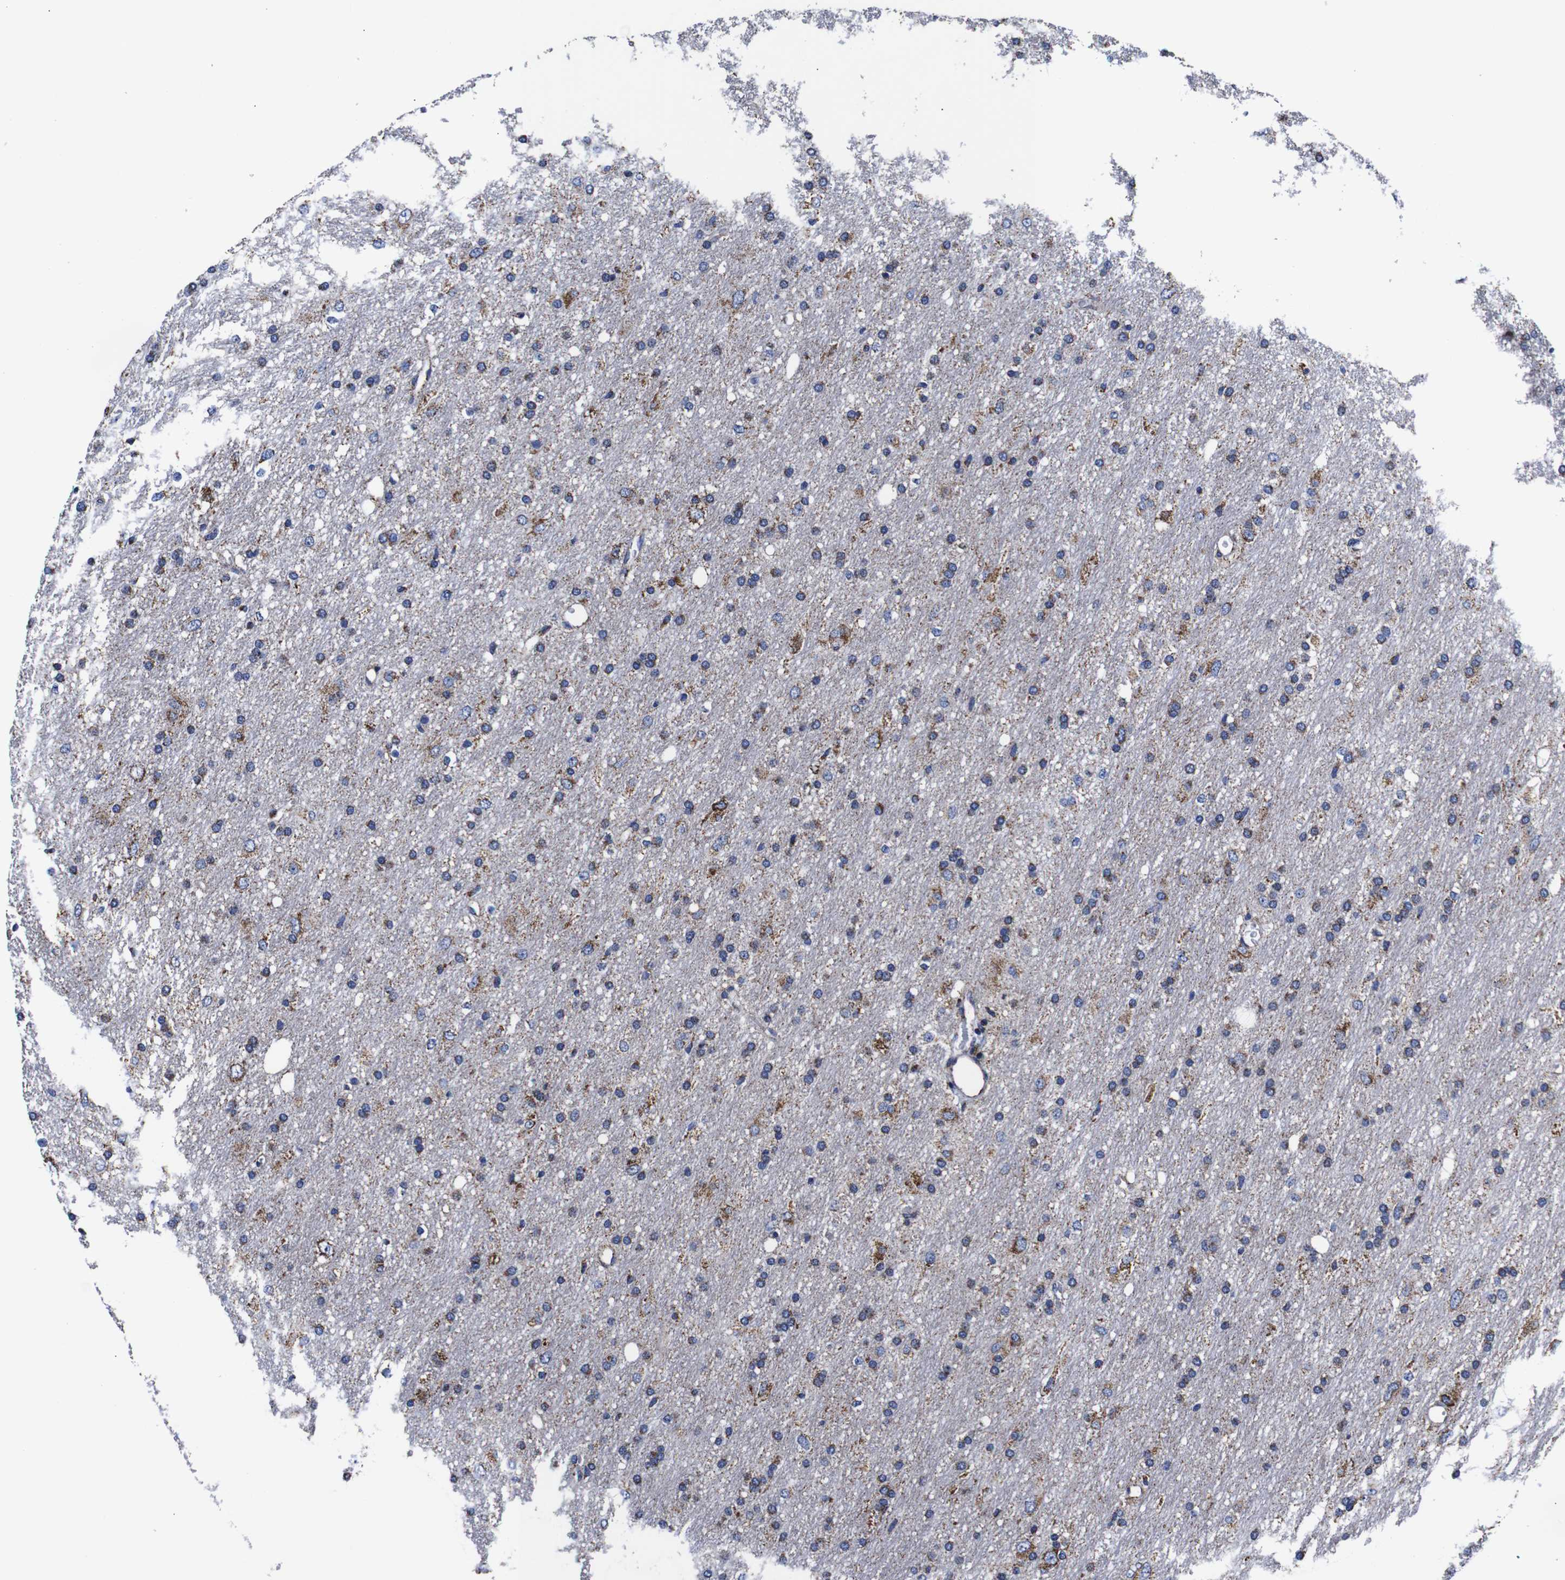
{"staining": {"intensity": "moderate", "quantity": "25%-75%", "location": "cytoplasmic/membranous"}, "tissue": "glioma", "cell_type": "Tumor cells", "image_type": "cancer", "snomed": [{"axis": "morphology", "description": "Glioma, malignant, Low grade"}, {"axis": "topography", "description": "Brain"}], "caption": "This is a histology image of immunohistochemistry (IHC) staining of glioma, which shows moderate staining in the cytoplasmic/membranous of tumor cells.", "gene": "FKBP9", "patient": {"sex": "male", "age": 77}}